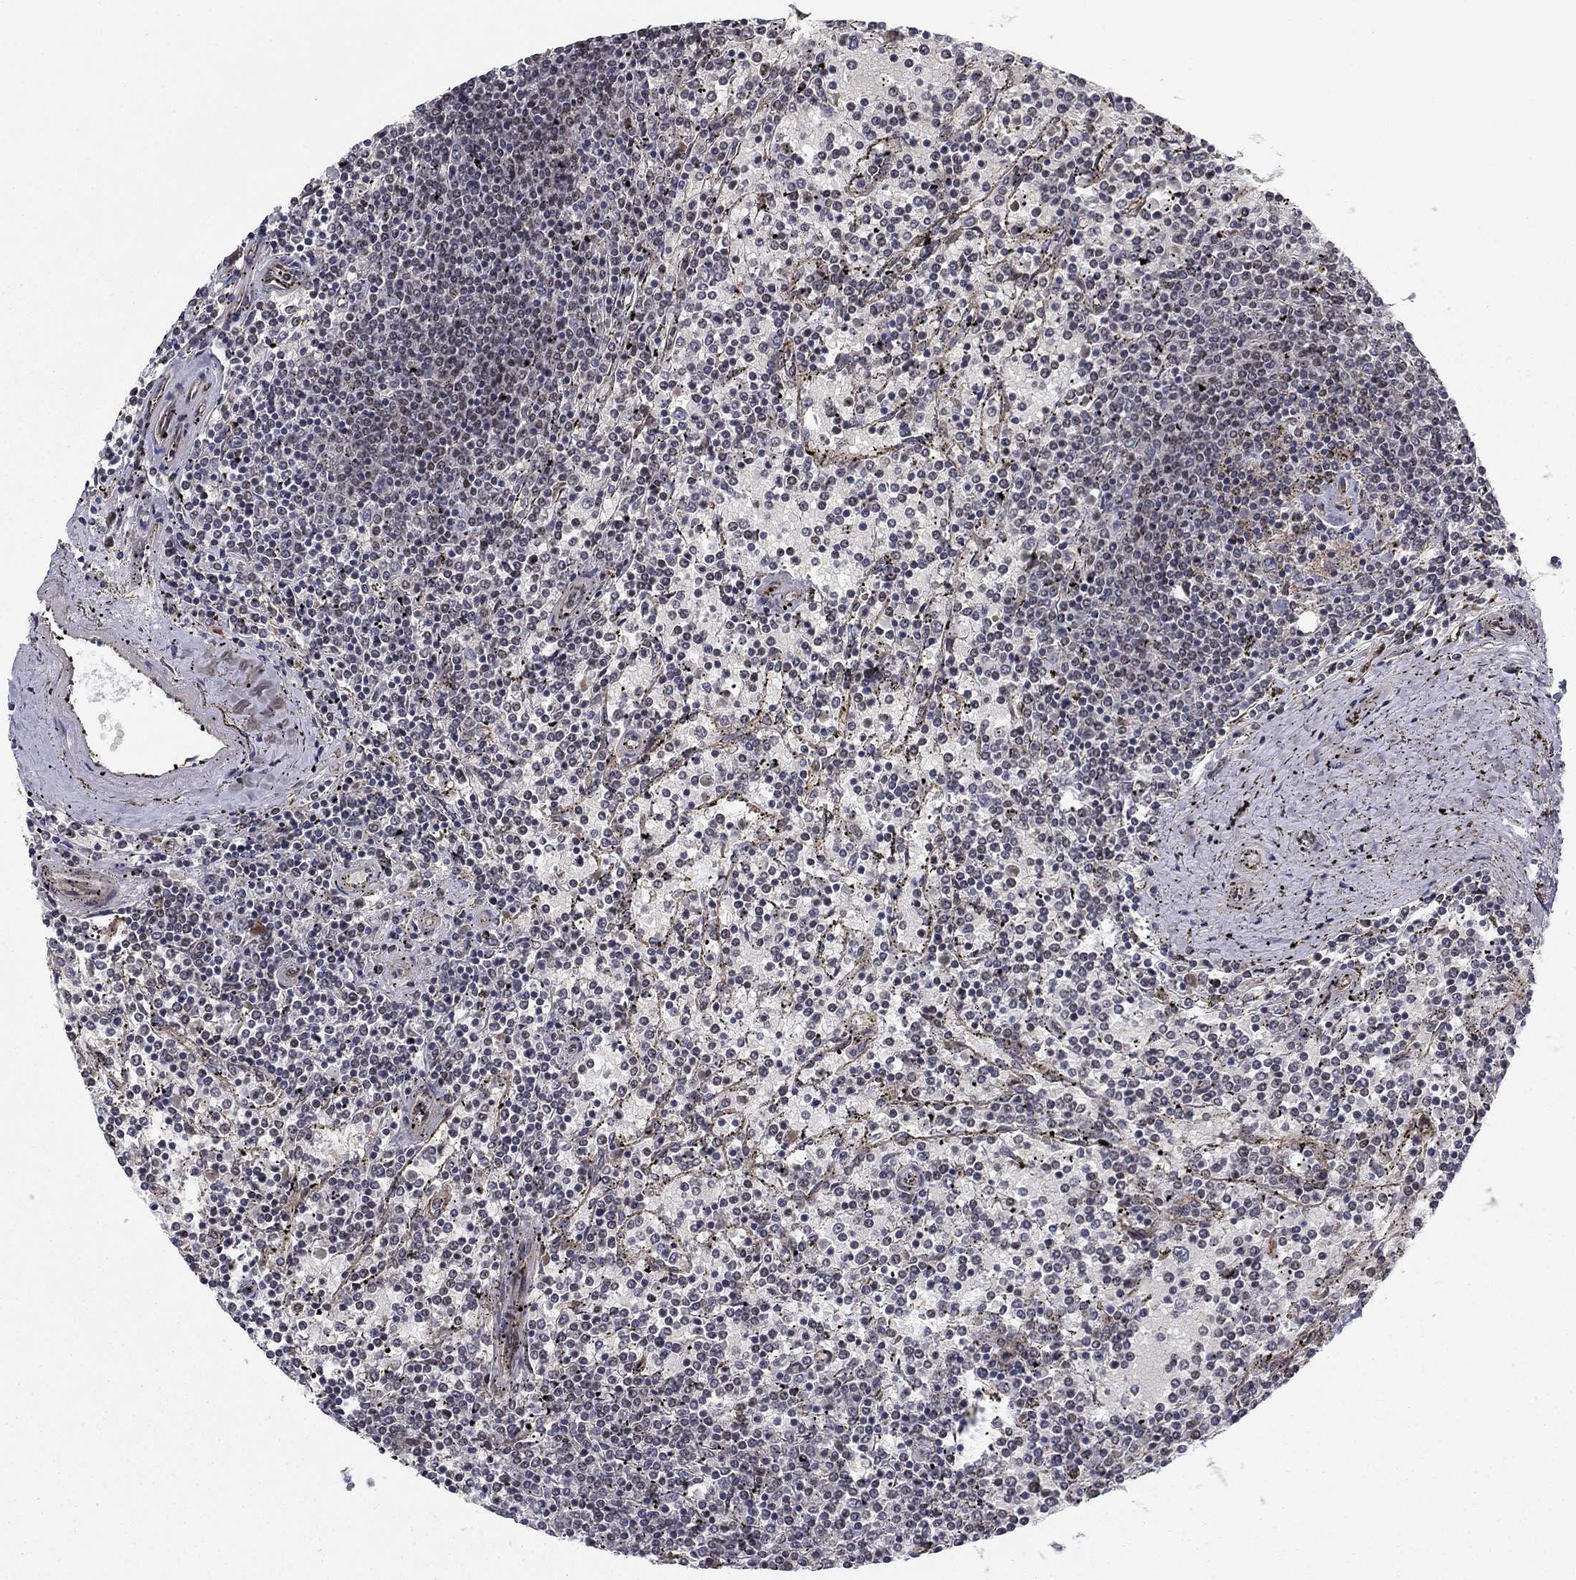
{"staining": {"intensity": "negative", "quantity": "none", "location": "none"}, "tissue": "lymphoma", "cell_type": "Tumor cells", "image_type": "cancer", "snomed": [{"axis": "morphology", "description": "Malignant lymphoma, non-Hodgkin's type, Low grade"}, {"axis": "topography", "description": "Spleen"}], "caption": "Photomicrograph shows no protein expression in tumor cells of low-grade malignant lymphoma, non-Hodgkin's type tissue.", "gene": "BCL11A", "patient": {"sex": "female", "age": 77}}